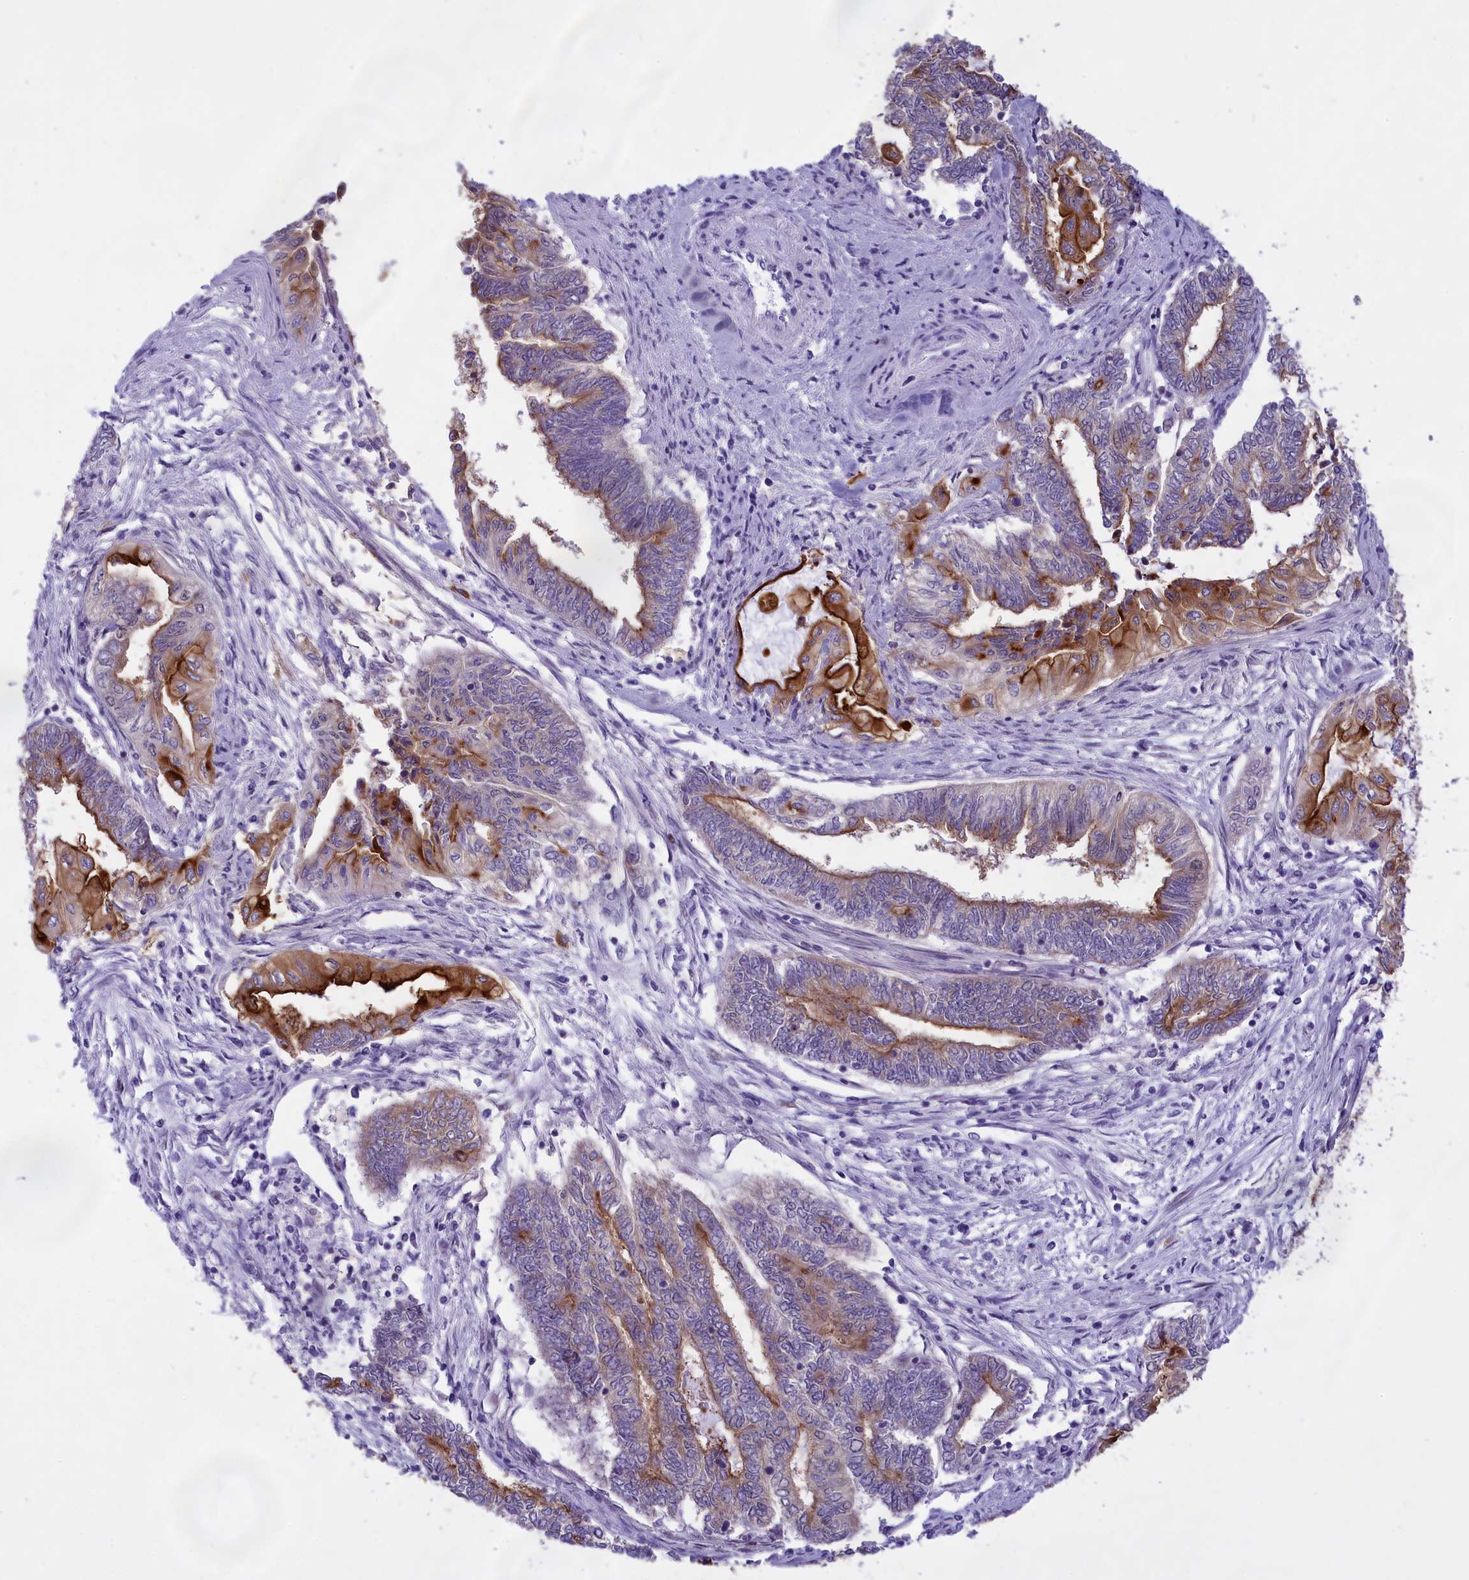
{"staining": {"intensity": "strong", "quantity": "25%-75%", "location": "cytoplasmic/membranous"}, "tissue": "endometrial cancer", "cell_type": "Tumor cells", "image_type": "cancer", "snomed": [{"axis": "morphology", "description": "Adenocarcinoma, NOS"}, {"axis": "topography", "description": "Uterus"}, {"axis": "topography", "description": "Endometrium"}], "caption": "Tumor cells demonstrate high levels of strong cytoplasmic/membranous positivity in about 25%-75% of cells in endometrial cancer (adenocarcinoma).", "gene": "SPIRE2", "patient": {"sex": "female", "age": 70}}